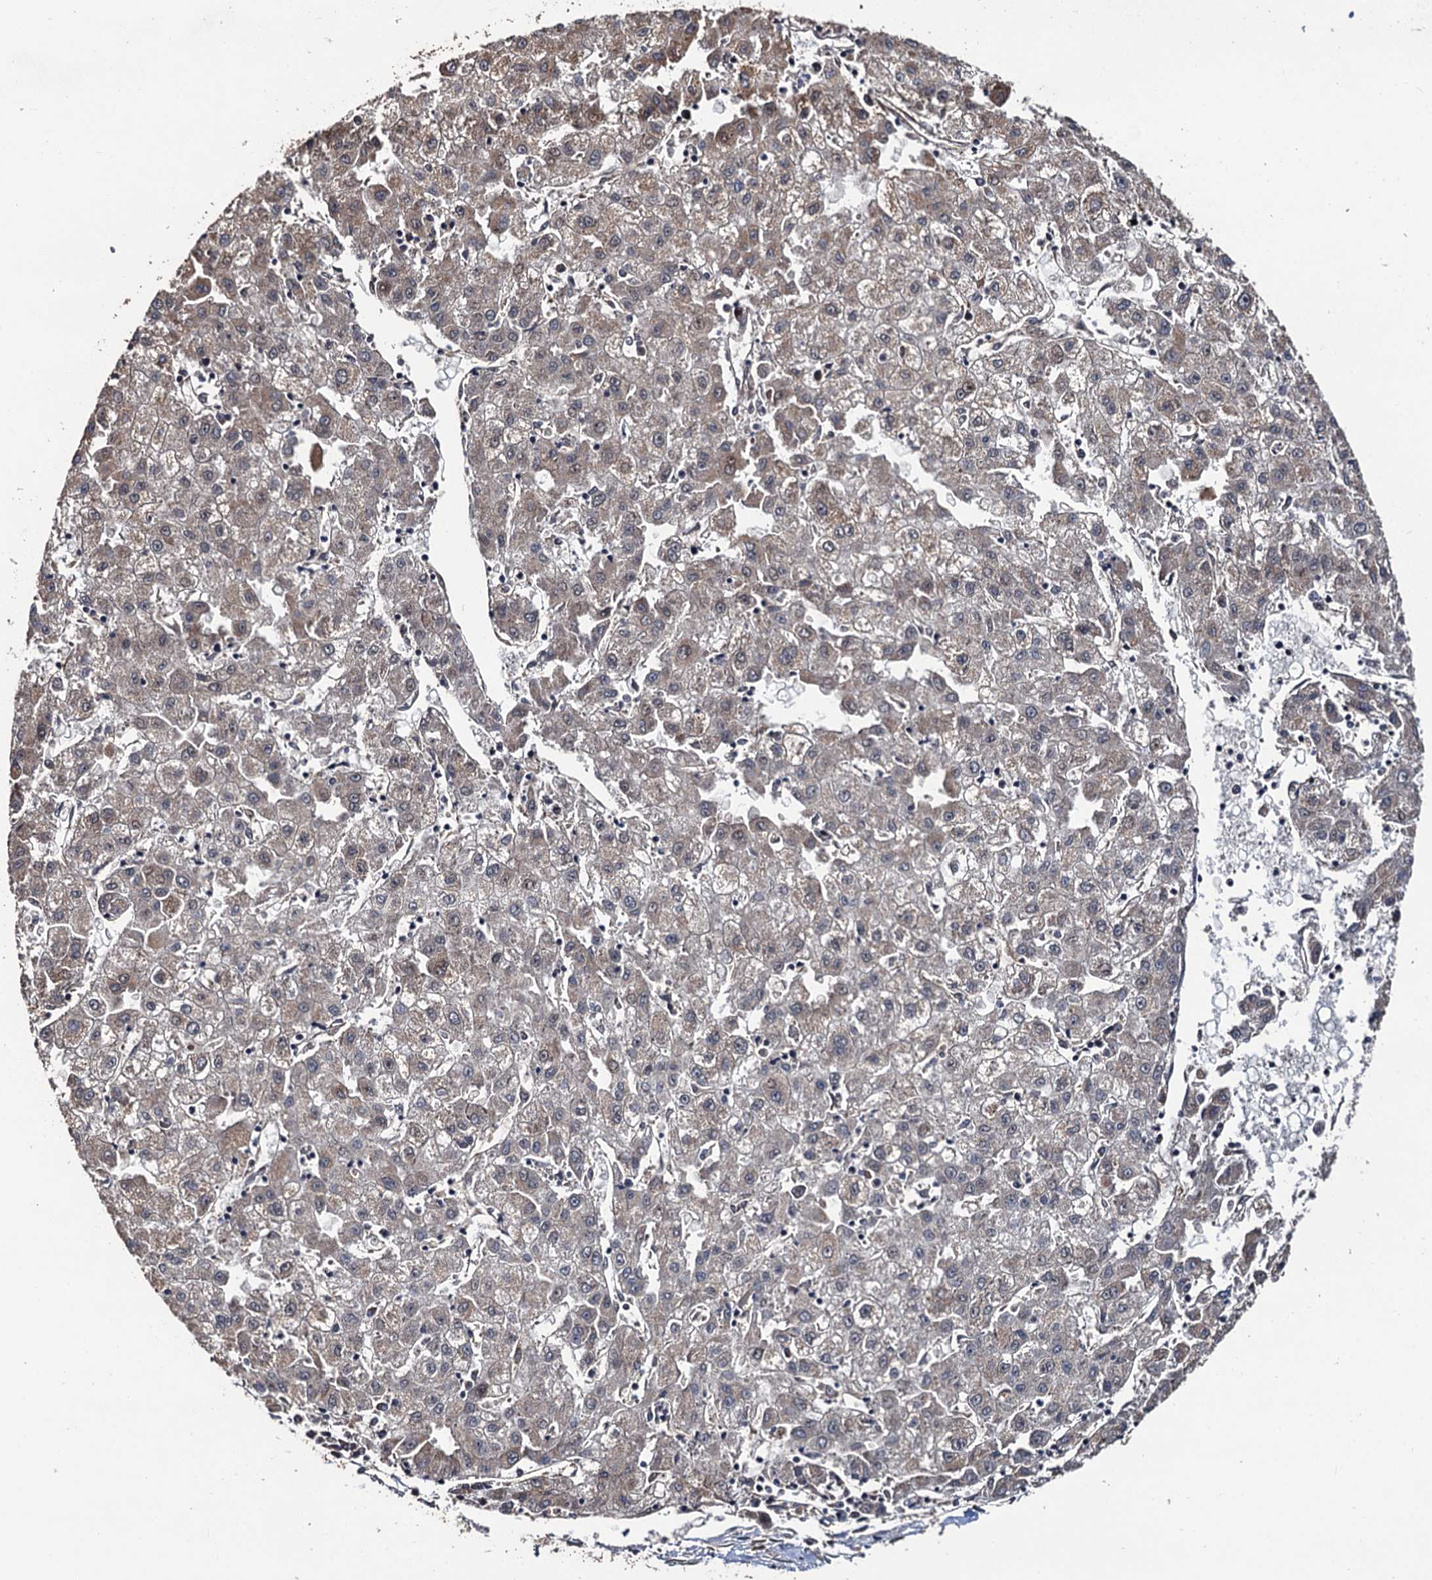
{"staining": {"intensity": "weak", "quantity": "25%-75%", "location": "cytoplasmic/membranous"}, "tissue": "liver cancer", "cell_type": "Tumor cells", "image_type": "cancer", "snomed": [{"axis": "morphology", "description": "Carcinoma, Hepatocellular, NOS"}, {"axis": "topography", "description": "Liver"}], "caption": "This micrograph exhibits immunohistochemistry staining of hepatocellular carcinoma (liver), with low weak cytoplasmic/membranous expression in about 25%-75% of tumor cells.", "gene": "LRRC63", "patient": {"sex": "male", "age": 72}}